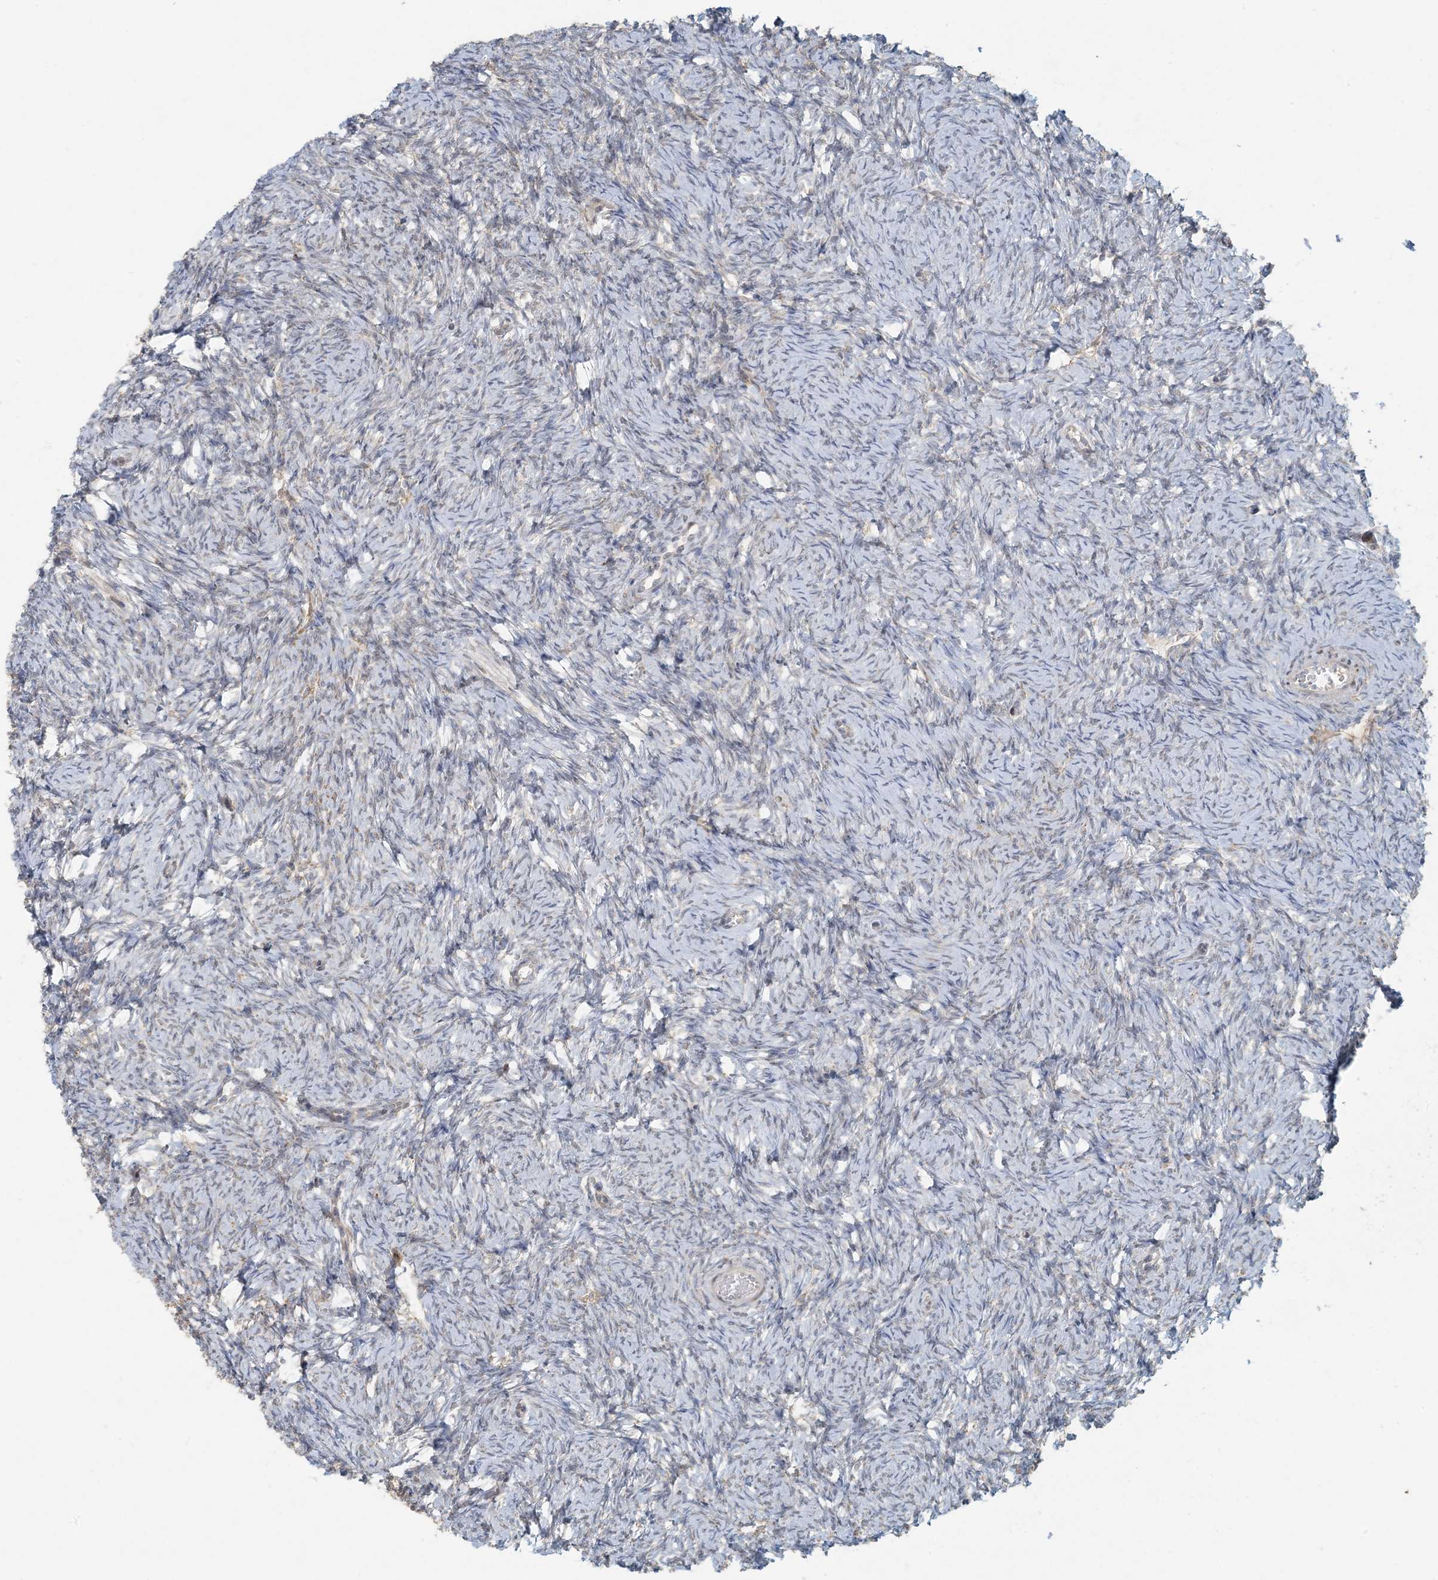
{"staining": {"intensity": "negative", "quantity": "none", "location": "none"}, "tissue": "ovary", "cell_type": "Ovarian stroma cells", "image_type": "normal", "snomed": [{"axis": "morphology", "description": "Normal tissue, NOS"}, {"axis": "morphology", "description": "Cyst, NOS"}, {"axis": "topography", "description": "Ovary"}], "caption": "Histopathology image shows no protein expression in ovarian stroma cells of unremarkable ovary.", "gene": "HACL1", "patient": {"sex": "female", "age": 33}}